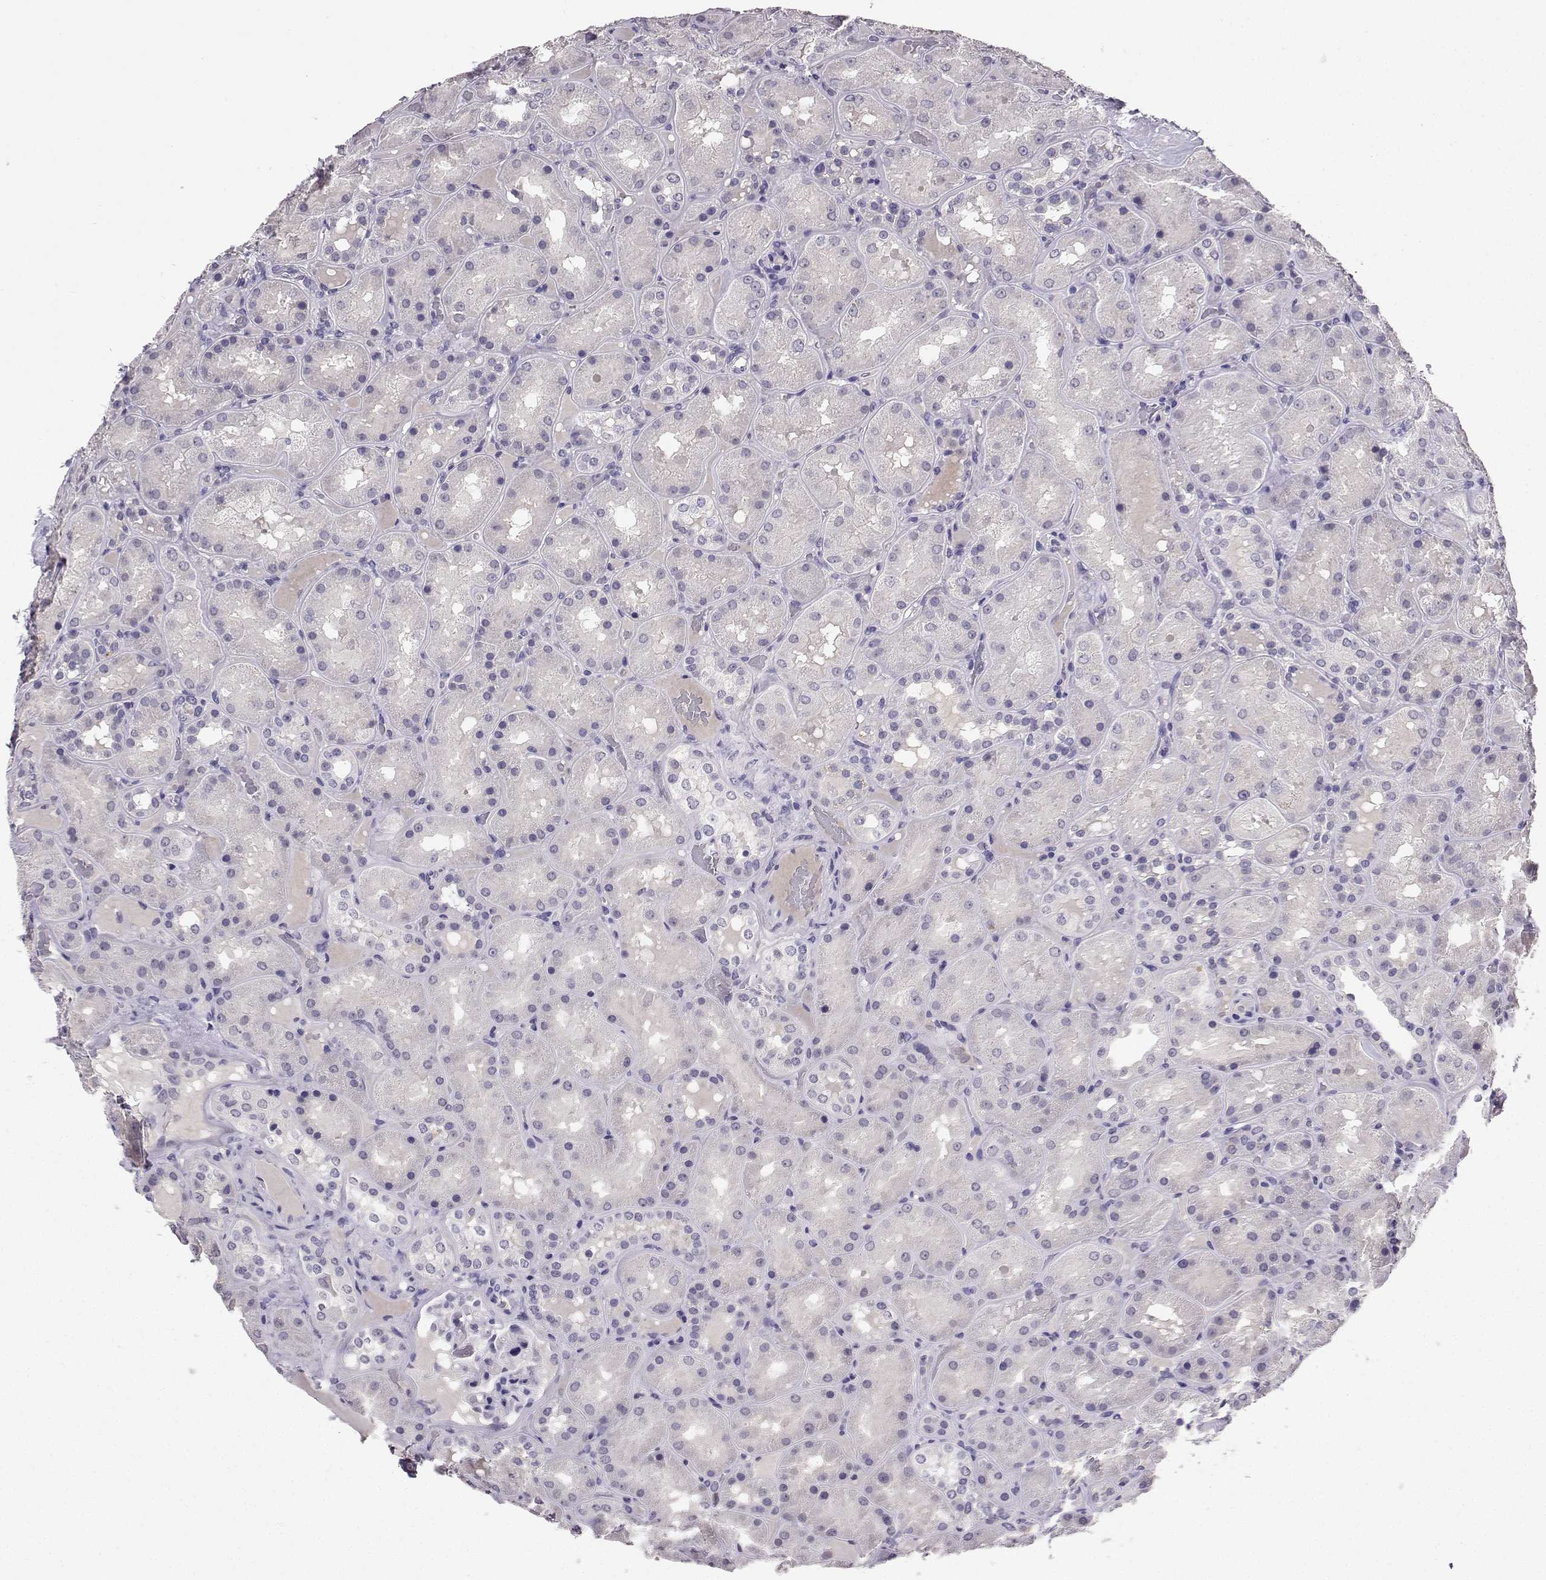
{"staining": {"intensity": "negative", "quantity": "none", "location": "none"}, "tissue": "kidney", "cell_type": "Cells in glomeruli", "image_type": "normal", "snomed": [{"axis": "morphology", "description": "Normal tissue, NOS"}, {"axis": "topography", "description": "Kidney"}], "caption": "Normal kidney was stained to show a protein in brown. There is no significant staining in cells in glomeruli. Brightfield microscopy of immunohistochemistry (IHC) stained with DAB (3,3'-diaminobenzidine) (brown) and hematoxylin (blue), captured at high magnification.", "gene": "SPAG11A", "patient": {"sex": "male", "age": 73}}